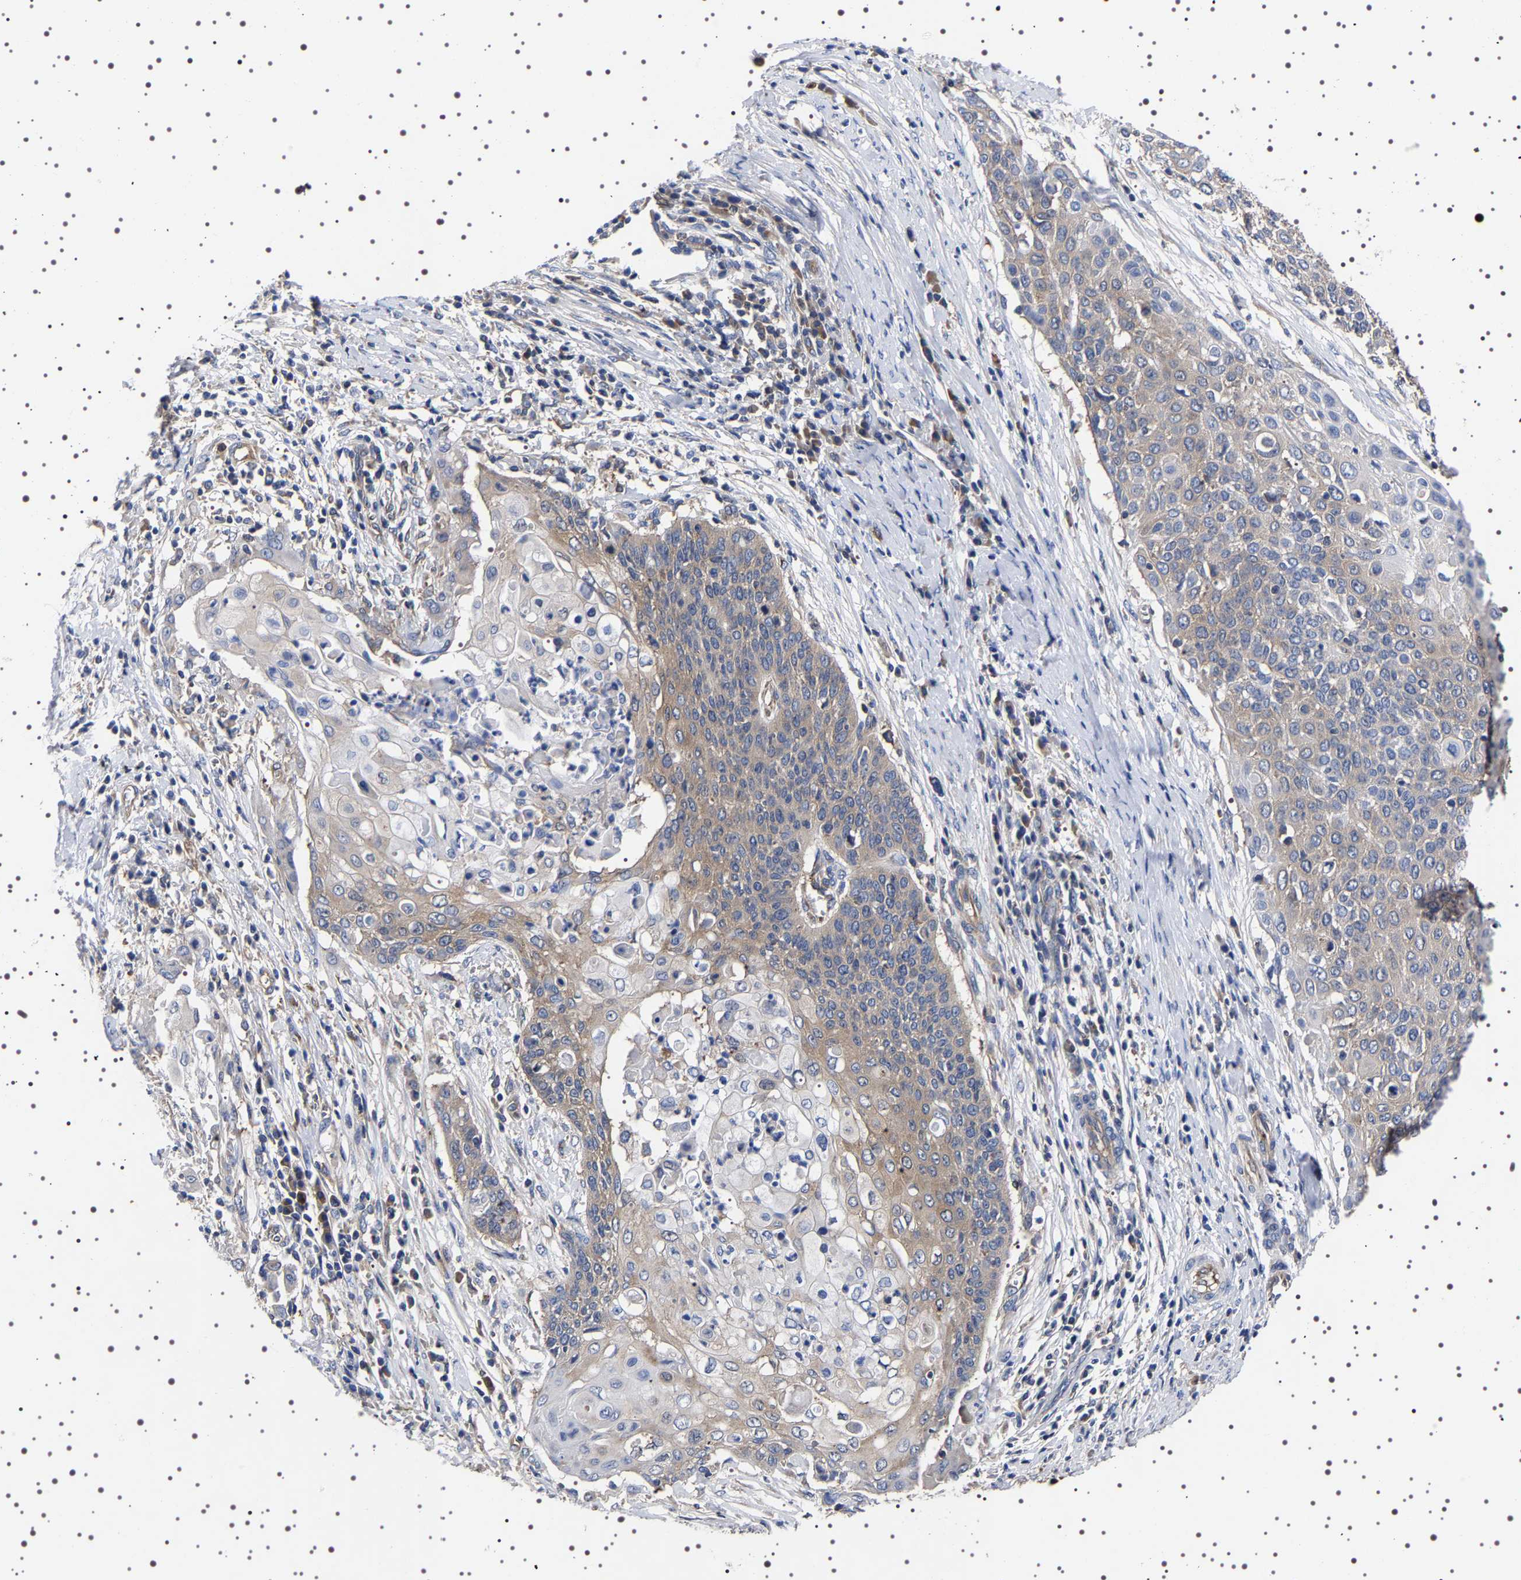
{"staining": {"intensity": "weak", "quantity": "25%-75%", "location": "cytoplasmic/membranous"}, "tissue": "cervical cancer", "cell_type": "Tumor cells", "image_type": "cancer", "snomed": [{"axis": "morphology", "description": "Squamous cell carcinoma, NOS"}, {"axis": "topography", "description": "Cervix"}], "caption": "Immunohistochemistry (DAB) staining of squamous cell carcinoma (cervical) reveals weak cytoplasmic/membranous protein staining in about 25%-75% of tumor cells. Immunohistochemistry stains the protein of interest in brown and the nuclei are stained blue.", "gene": "DARS1", "patient": {"sex": "female", "age": 39}}